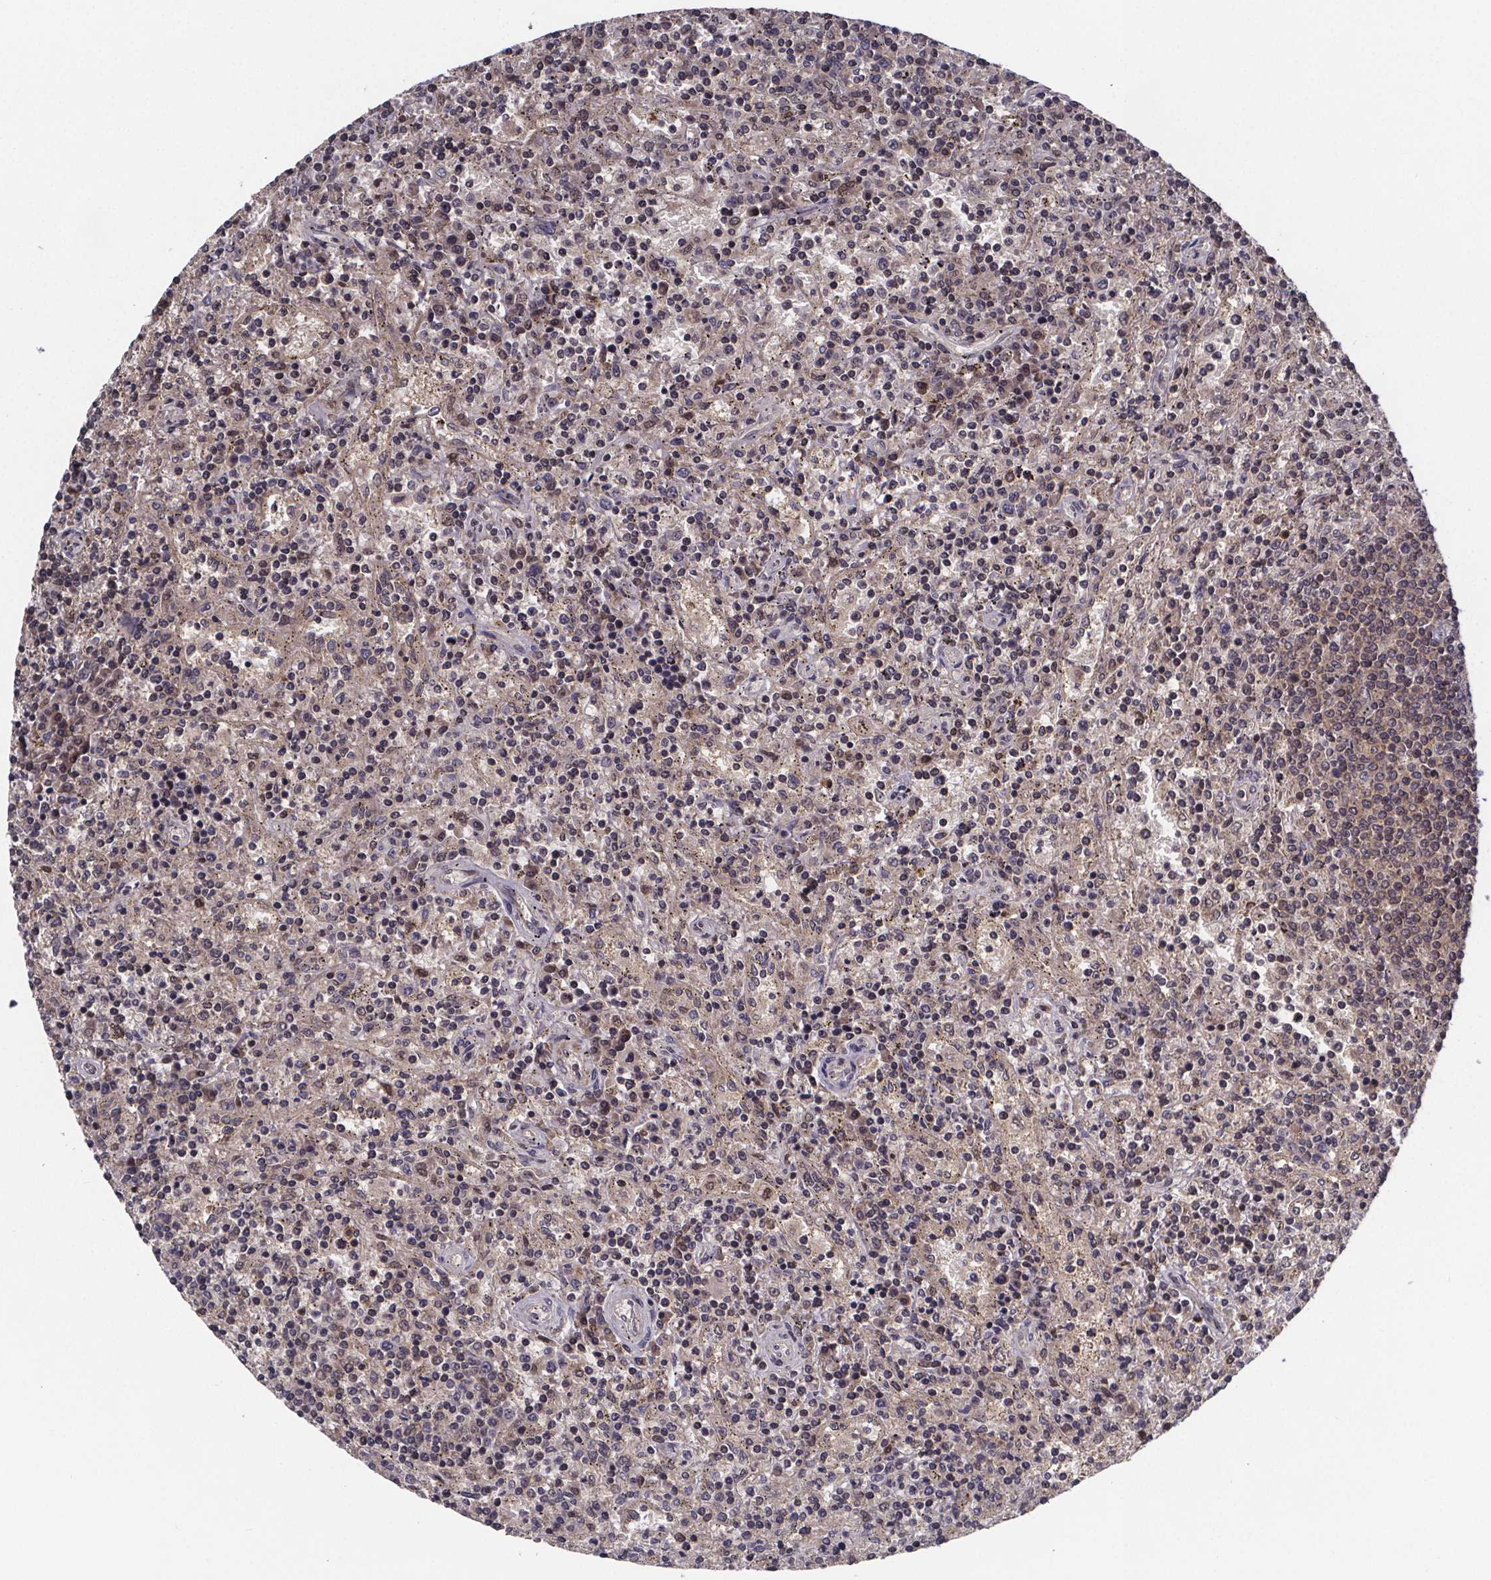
{"staining": {"intensity": "weak", "quantity": "<25%", "location": "nuclear"}, "tissue": "lymphoma", "cell_type": "Tumor cells", "image_type": "cancer", "snomed": [{"axis": "morphology", "description": "Malignant lymphoma, non-Hodgkin's type, Low grade"}, {"axis": "topography", "description": "Spleen"}], "caption": "Protein analysis of low-grade malignant lymphoma, non-Hodgkin's type reveals no significant staining in tumor cells.", "gene": "FN3KRP", "patient": {"sex": "male", "age": 62}}